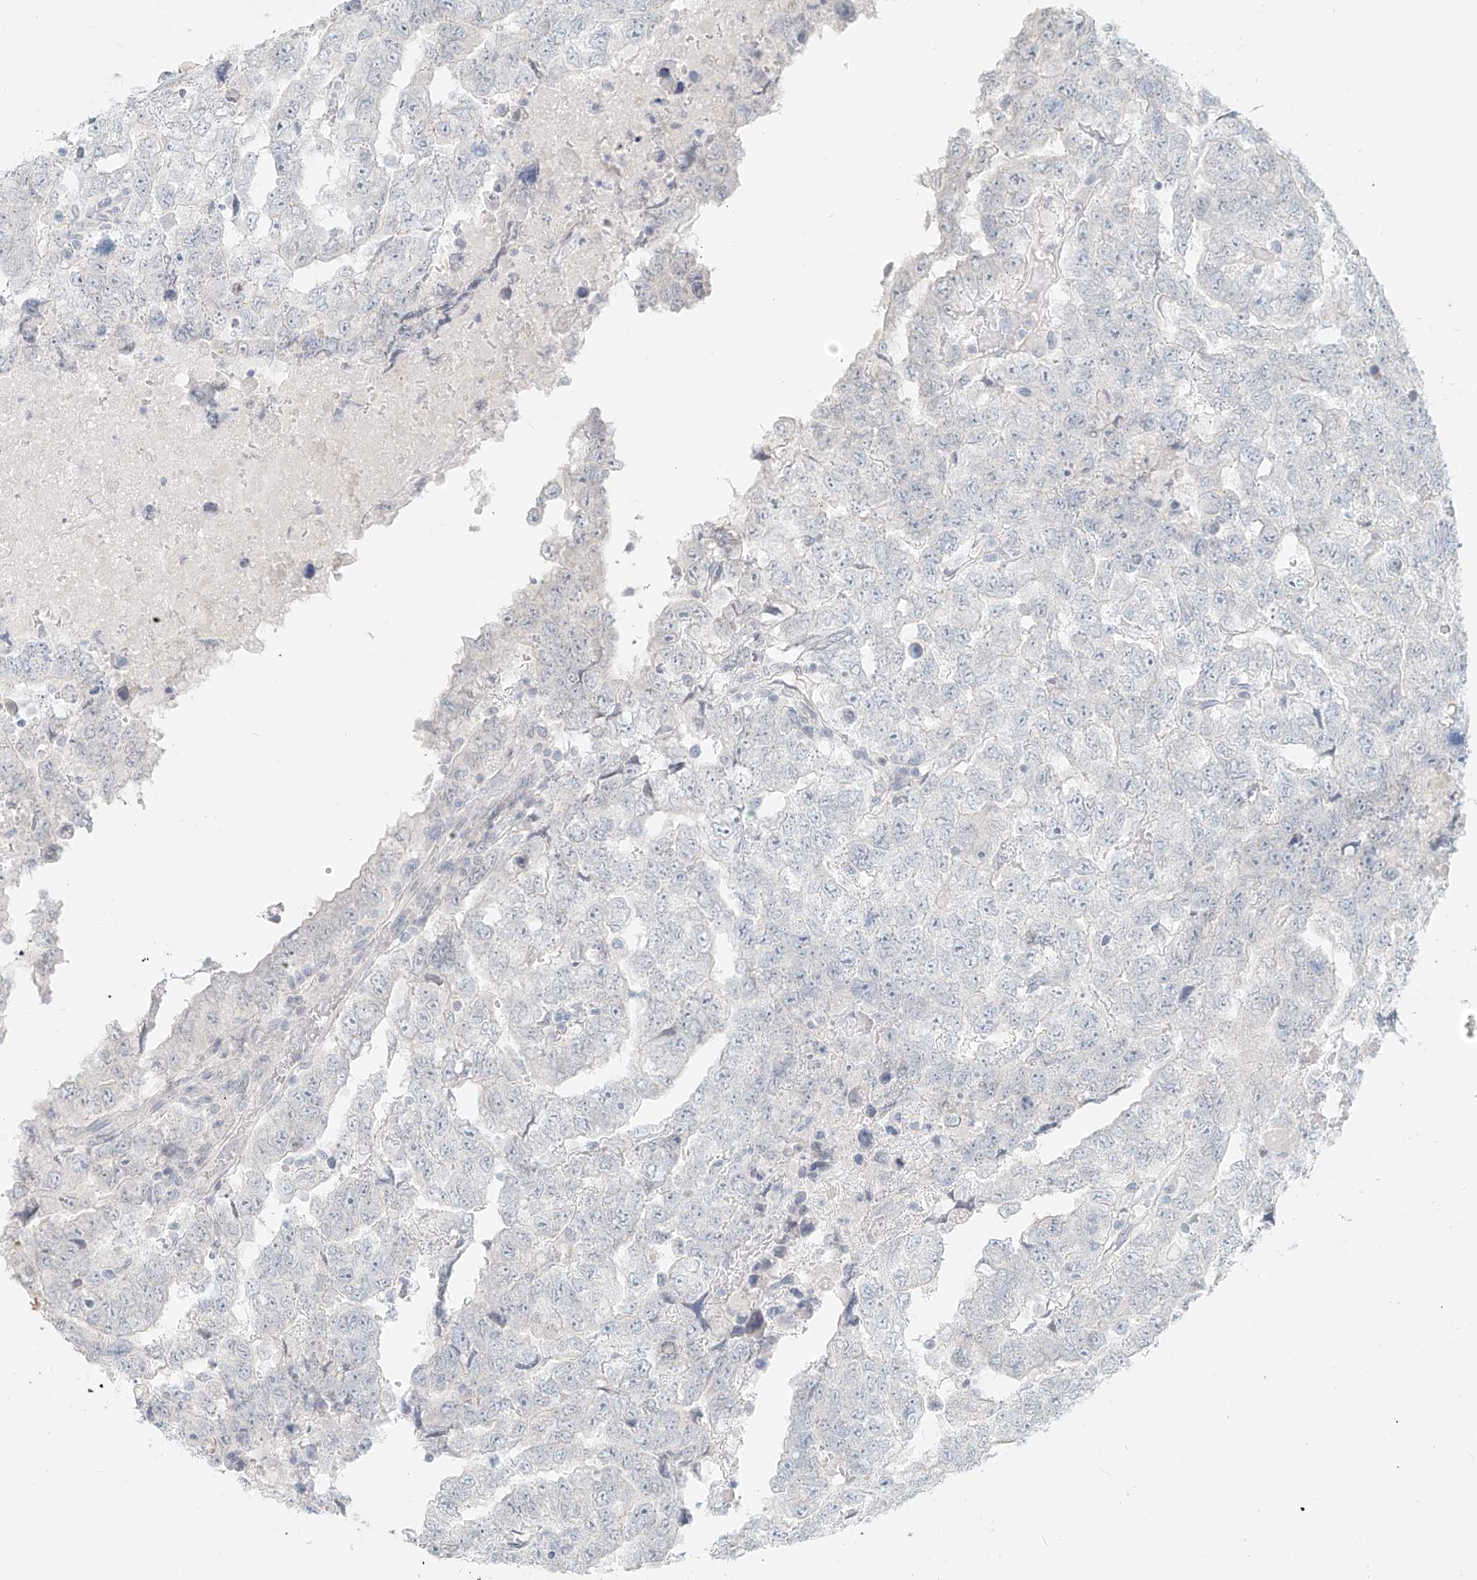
{"staining": {"intensity": "negative", "quantity": "none", "location": "none"}, "tissue": "testis cancer", "cell_type": "Tumor cells", "image_type": "cancer", "snomed": [{"axis": "morphology", "description": "Carcinoma, Embryonal, NOS"}, {"axis": "topography", "description": "Testis"}], "caption": "An image of testis embryonal carcinoma stained for a protein reveals no brown staining in tumor cells. (DAB IHC with hematoxylin counter stain).", "gene": "OSBPL7", "patient": {"sex": "male", "age": 36}}